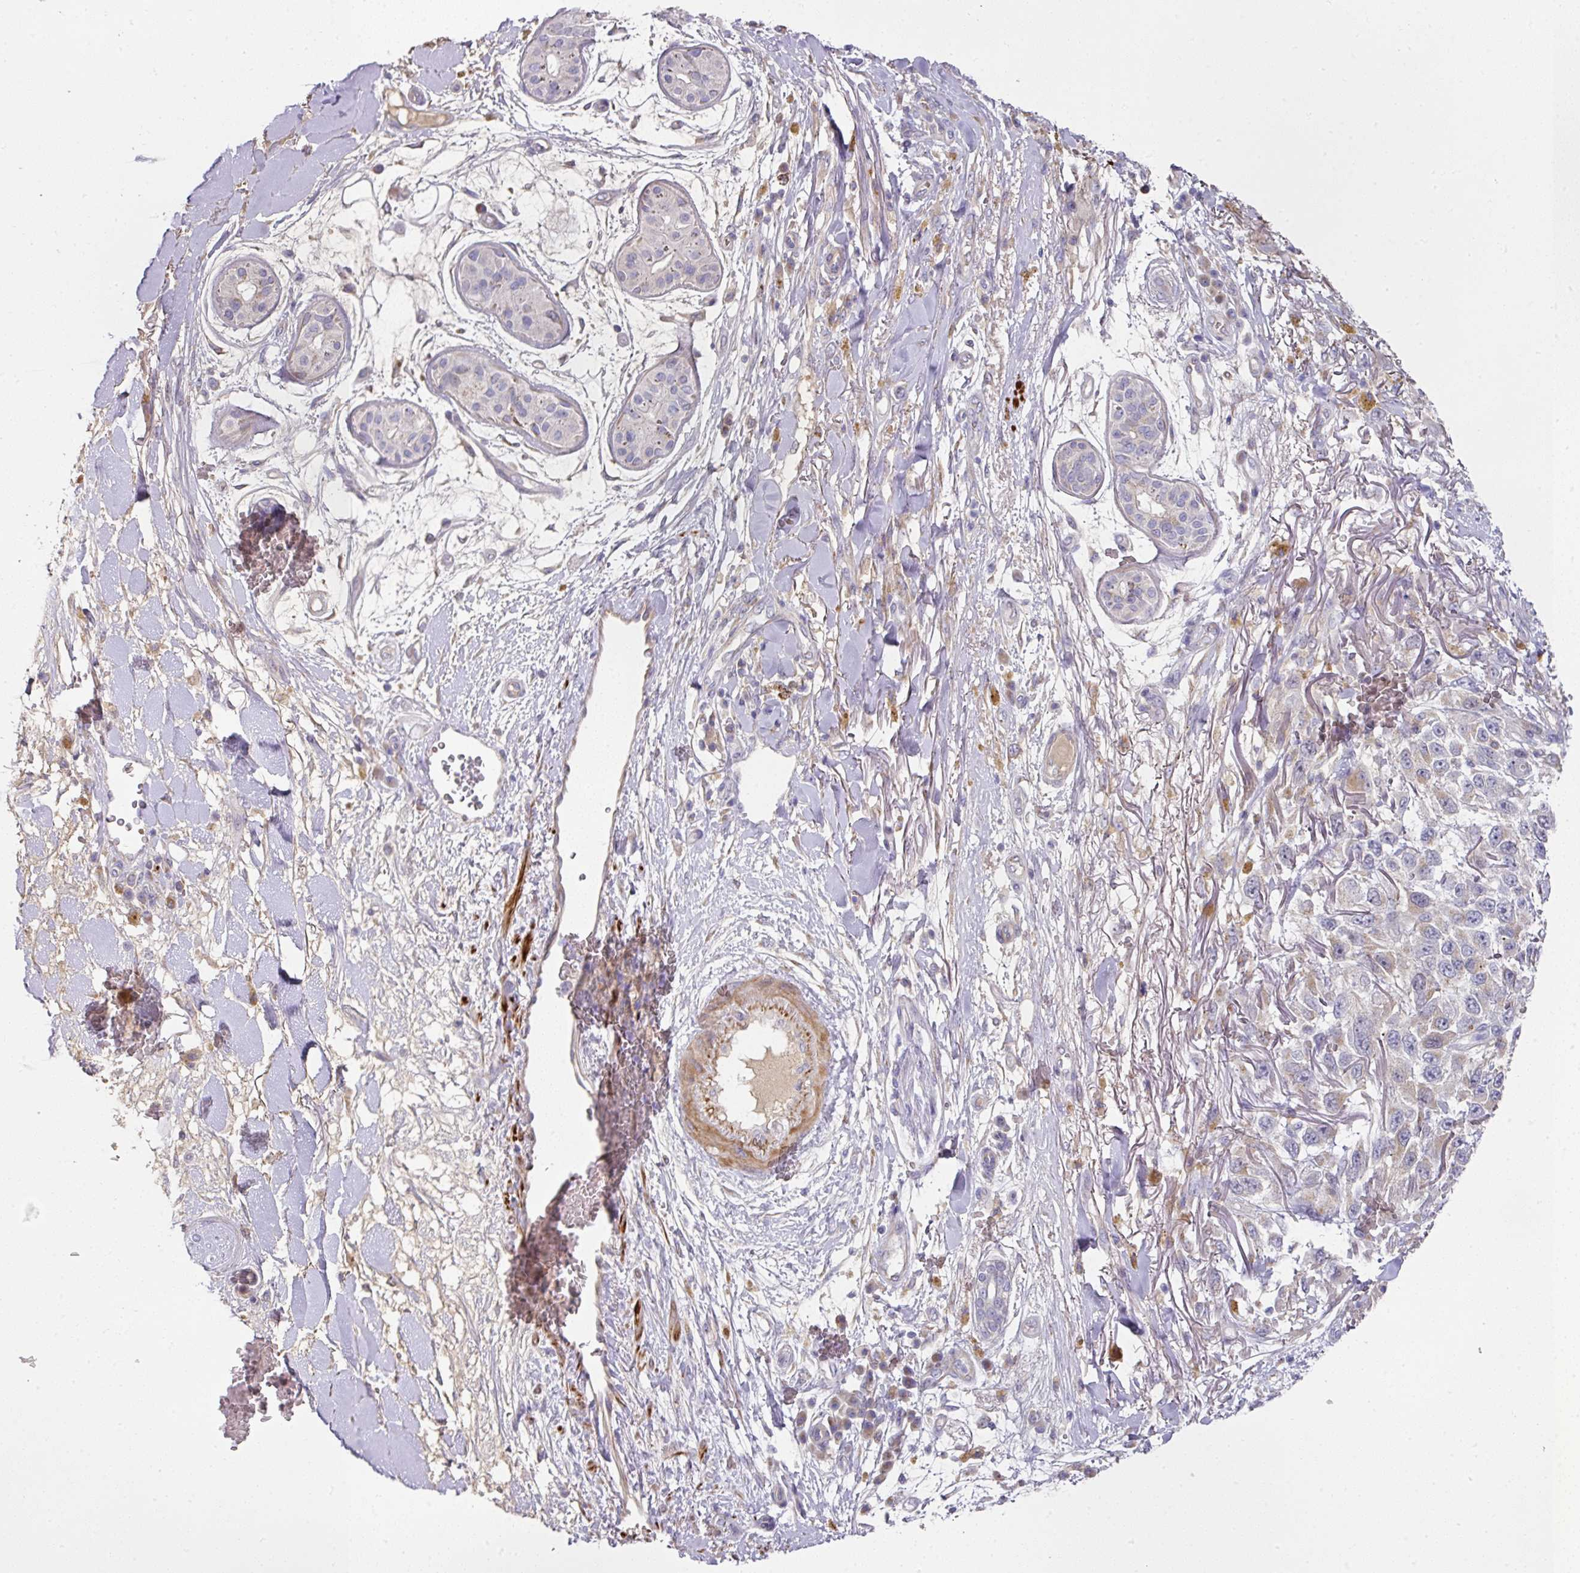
{"staining": {"intensity": "weak", "quantity": "25%-75%", "location": "cytoplasmic/membranous"}, "tissue": "melanoma", "cell_type": "Tumor cells", "image_type": "cancer", "snomed": [{"axis": "morphology", "description": "Normal tissue, NOS"}, {"axis": "morphology", "description": "Malignant melanoma, NOS"}, {"axis": "topography", "description": "Skin"}], "caption": "Protein expression analysis of melanoma demonstrates weak cytoplasmic/membranous expression in approximately 25%-75% of tumor cells. (brown staining indicates protein expression, while blue staining denotes nuclei).", "gene": "TARM1", "patient": {"sex": "female", "age": 96}}